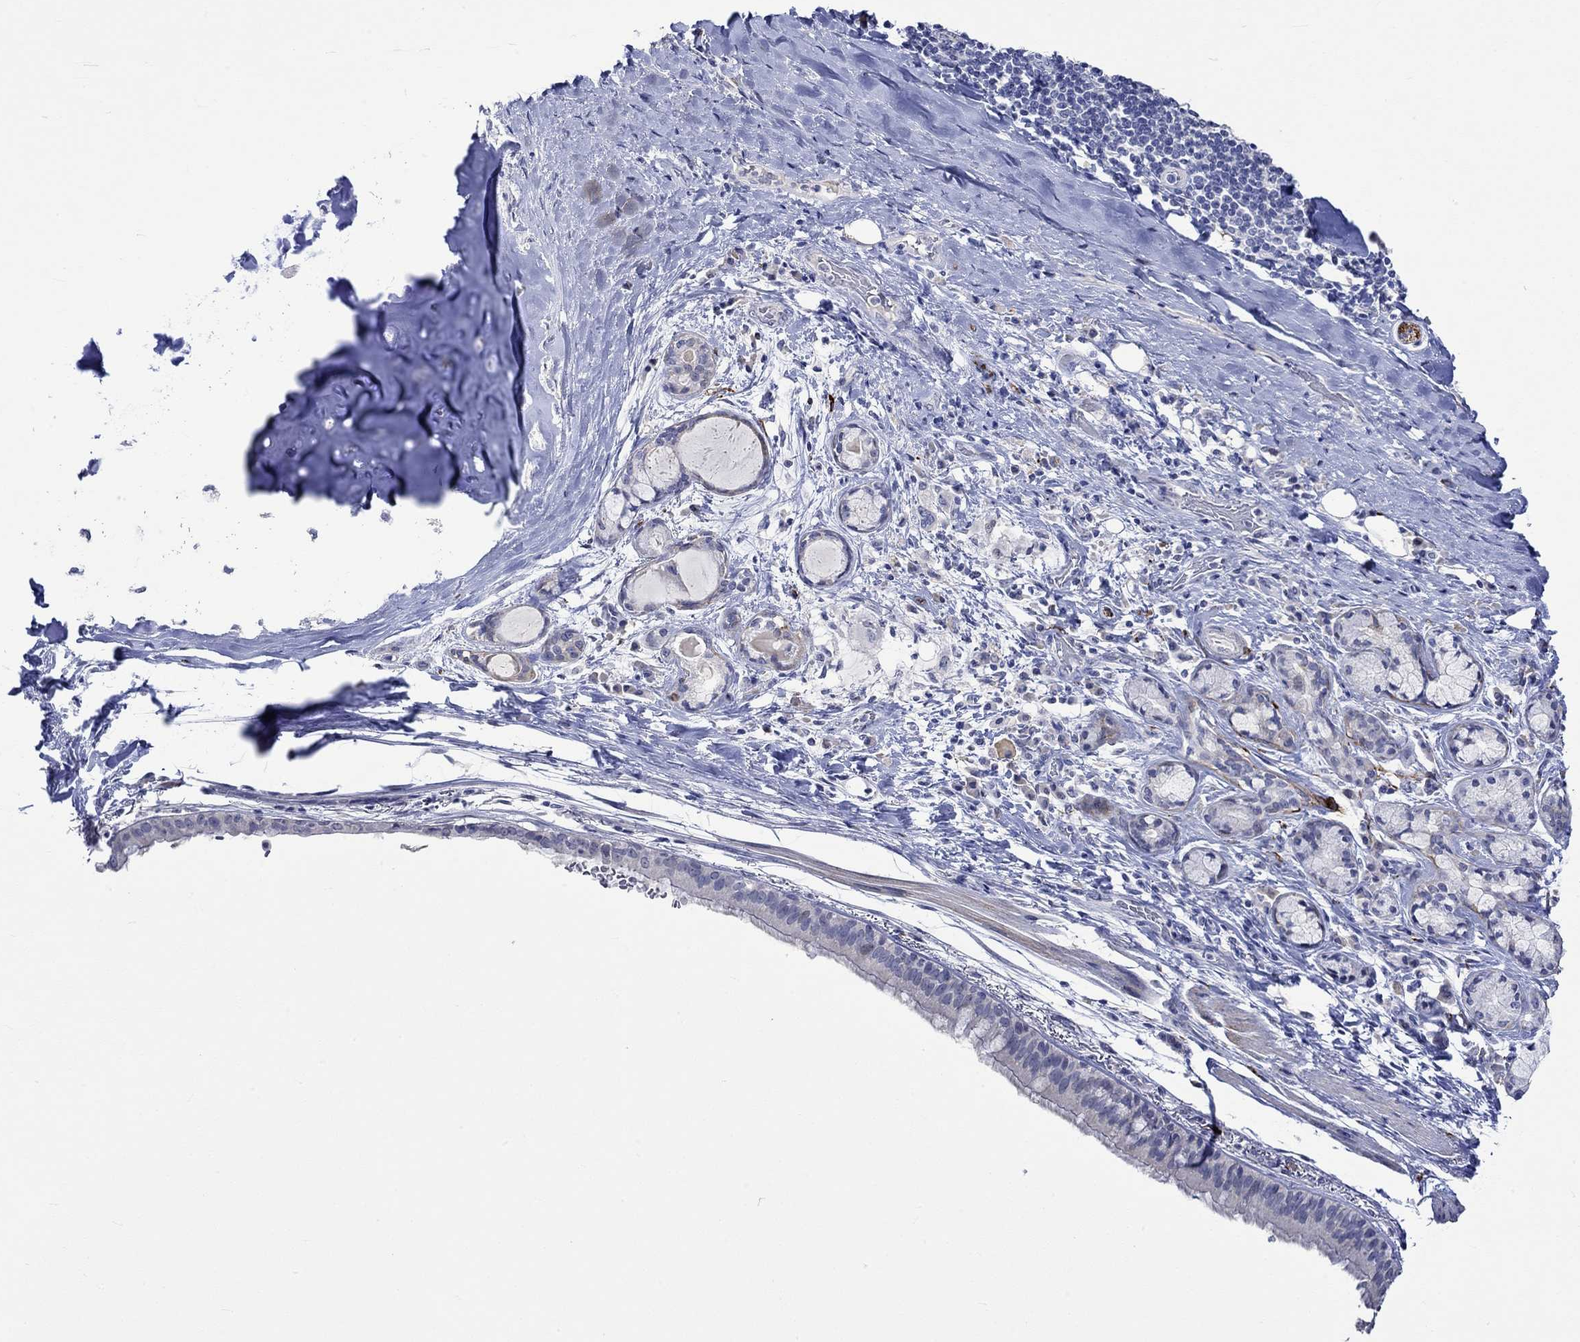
{"staining": {"intensity": "negative", "quantity": "none", "location": "none"}, "tissue": "bronchus", "cell_type": "Respiratory epithelial cells", "image_type": "normal", "snomed": [{"axis": "morphology", "description": "Normal tissue, NOS"}, {"axis": "morphology", "description": "Squamous cell carcinoma, NOS"}, {"axis": "topography", "description": "Bronchus"}, {"axis": "topography", "description": "Lung"}], "caption": "This image is of unremarkable bronchus stained with immunohistochemistry (IHC) to label a protein in brown with the nuclei are counter-stained blue. There is no expression in respiratory epithelial cells.", "gene": "CRYAB", "patient": {"sex": "male", "age": 69}}